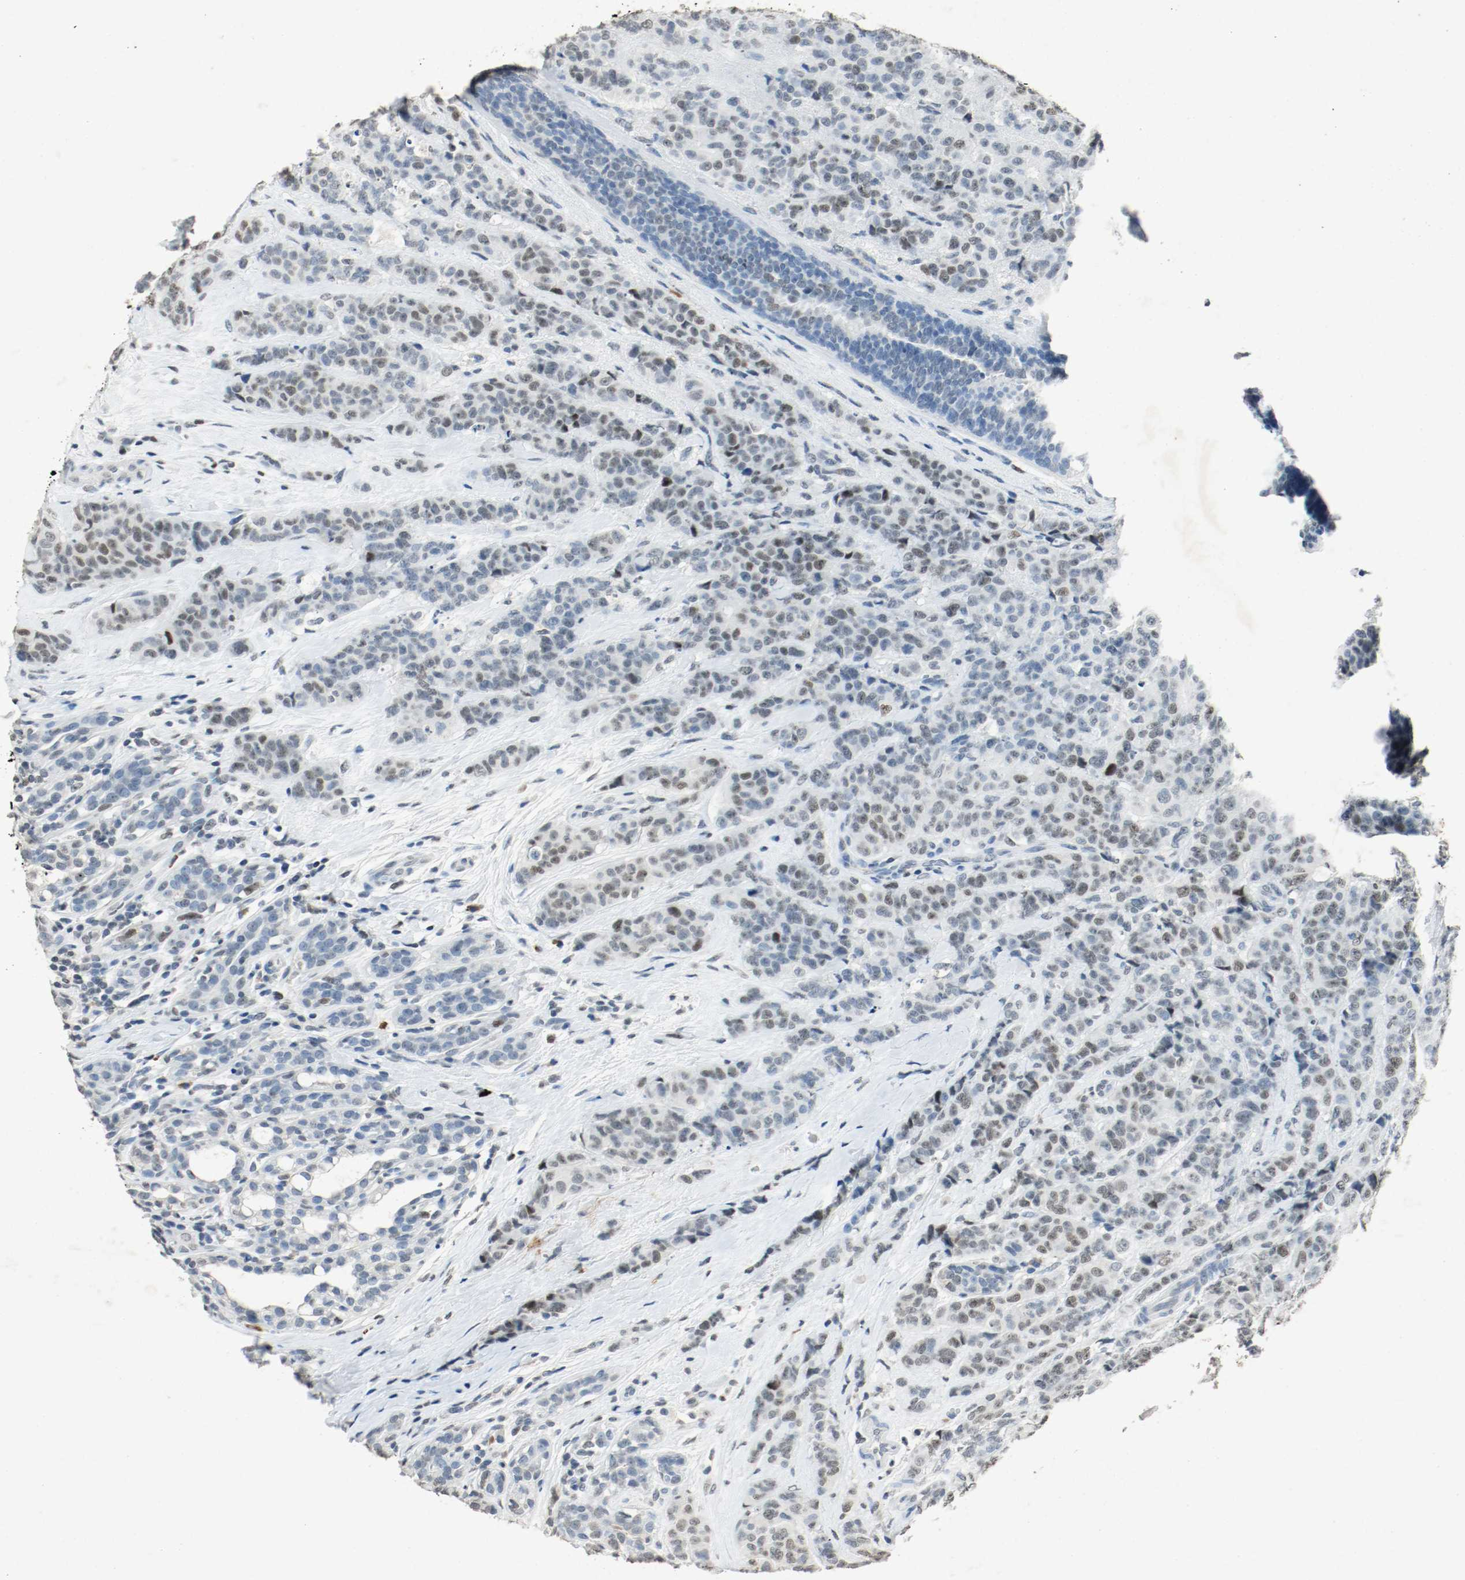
{"staining": {"intensity": "weak", "quantity": ">75%", "location": "nuclear"}, "tissue": "breast cancer", "cell_type": "Tumor cells", "image_type": "cancer", "snomed": [{"axis": "morphology", "description": "Duct carcinoma"}, {"axis": "topography", "description": "Breast"}], "caption": "Immunohistochemical staining of breast cancer (infiltrating ductal carcinoma) demonstrates weak nuclear protein positivity in approximately >75% of tumor cells.", "gene": "DNMT1", "patient": {"sex": "female", "age": 40}}